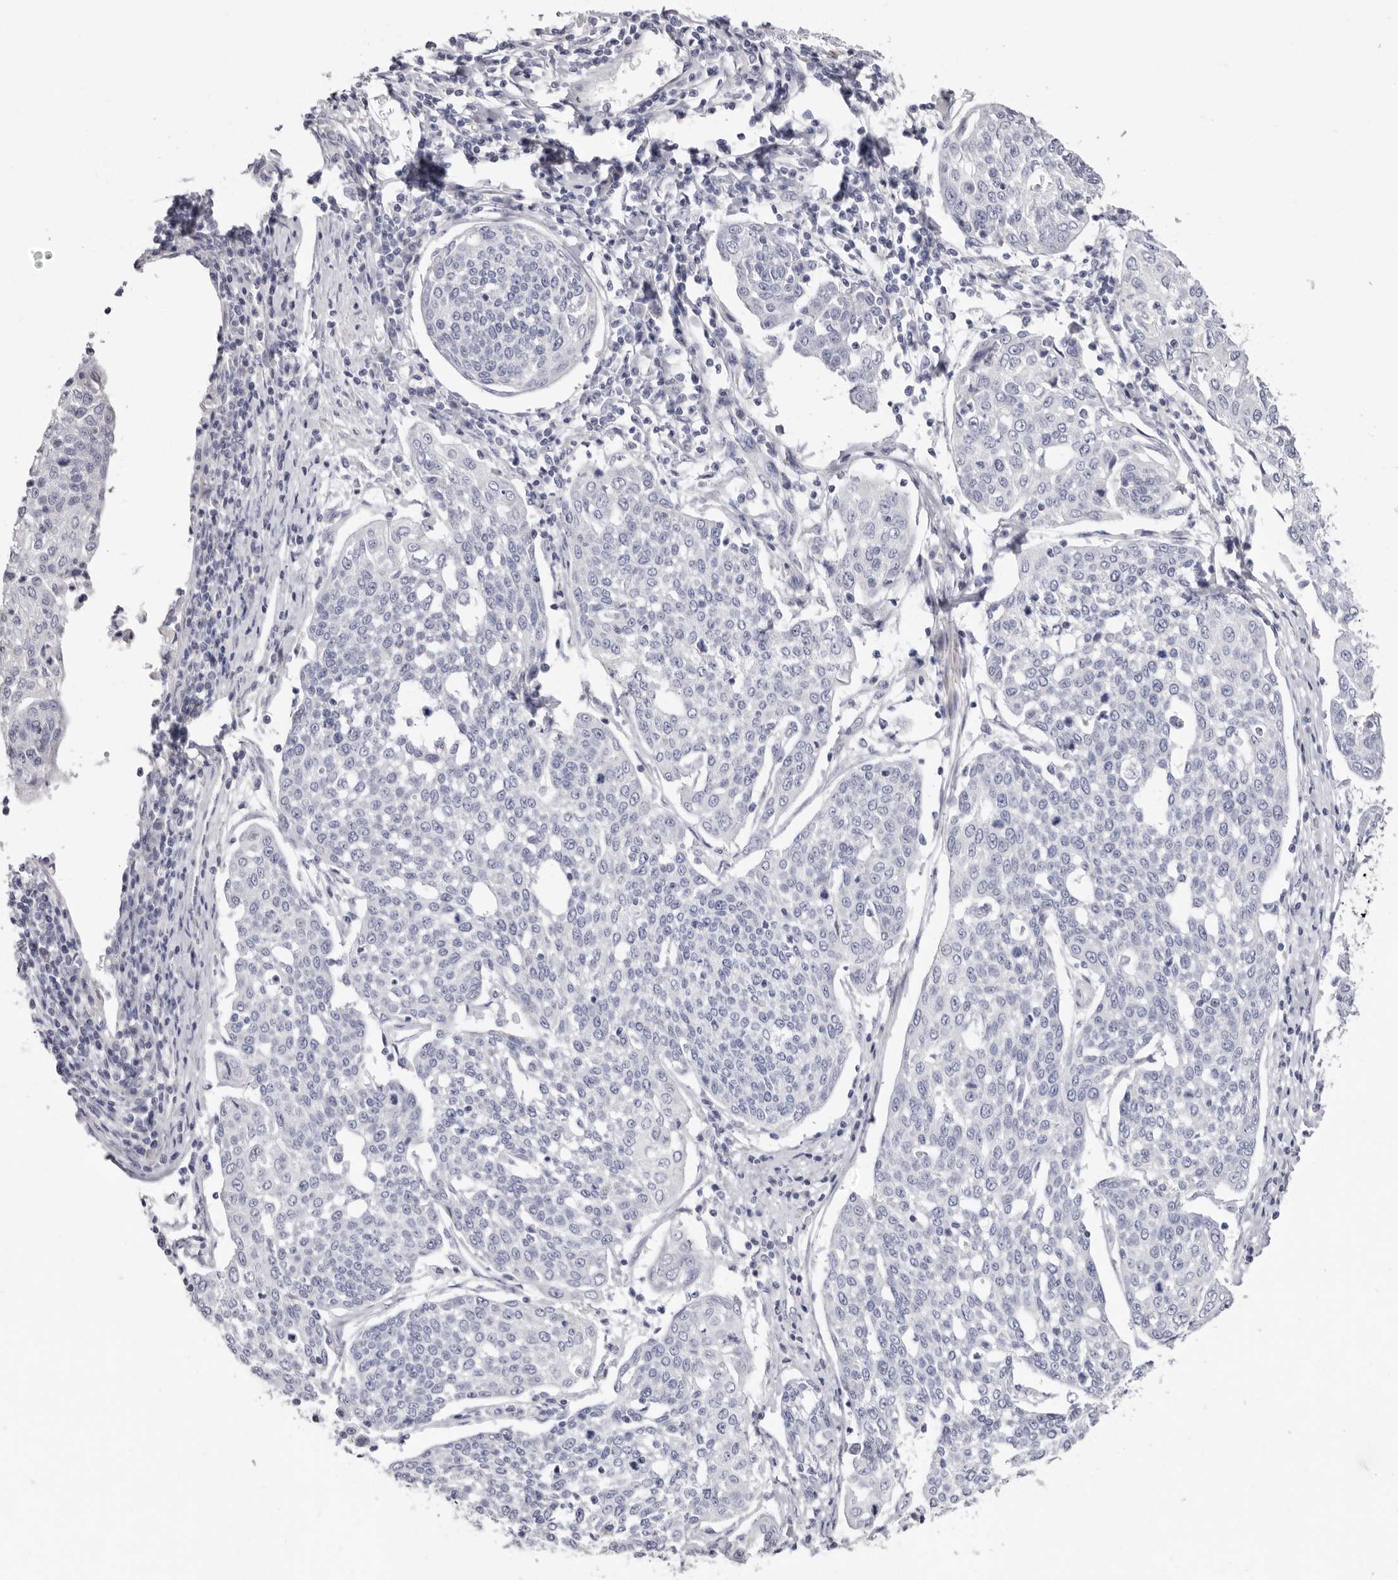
{"staining": {"intensity": "negative", "quantity": "none", "location": "none"}, "tissue": "cervical cancer", "cell_type": "Tumor cells", "image_type": "cancer", "snomed": [{"axis": "morphology", "description": "Squamous cell carcinoma, NOS"}, {"axis": "topography", "description": "Cervix"}], "caption": "This is a photomicrograph of immunohistochemistry (IHC) staining of cervical cancer, which shows no expression in tumor cells.", "gene": "RSPO2", "patient": {"sex": "female", "age": 34}}